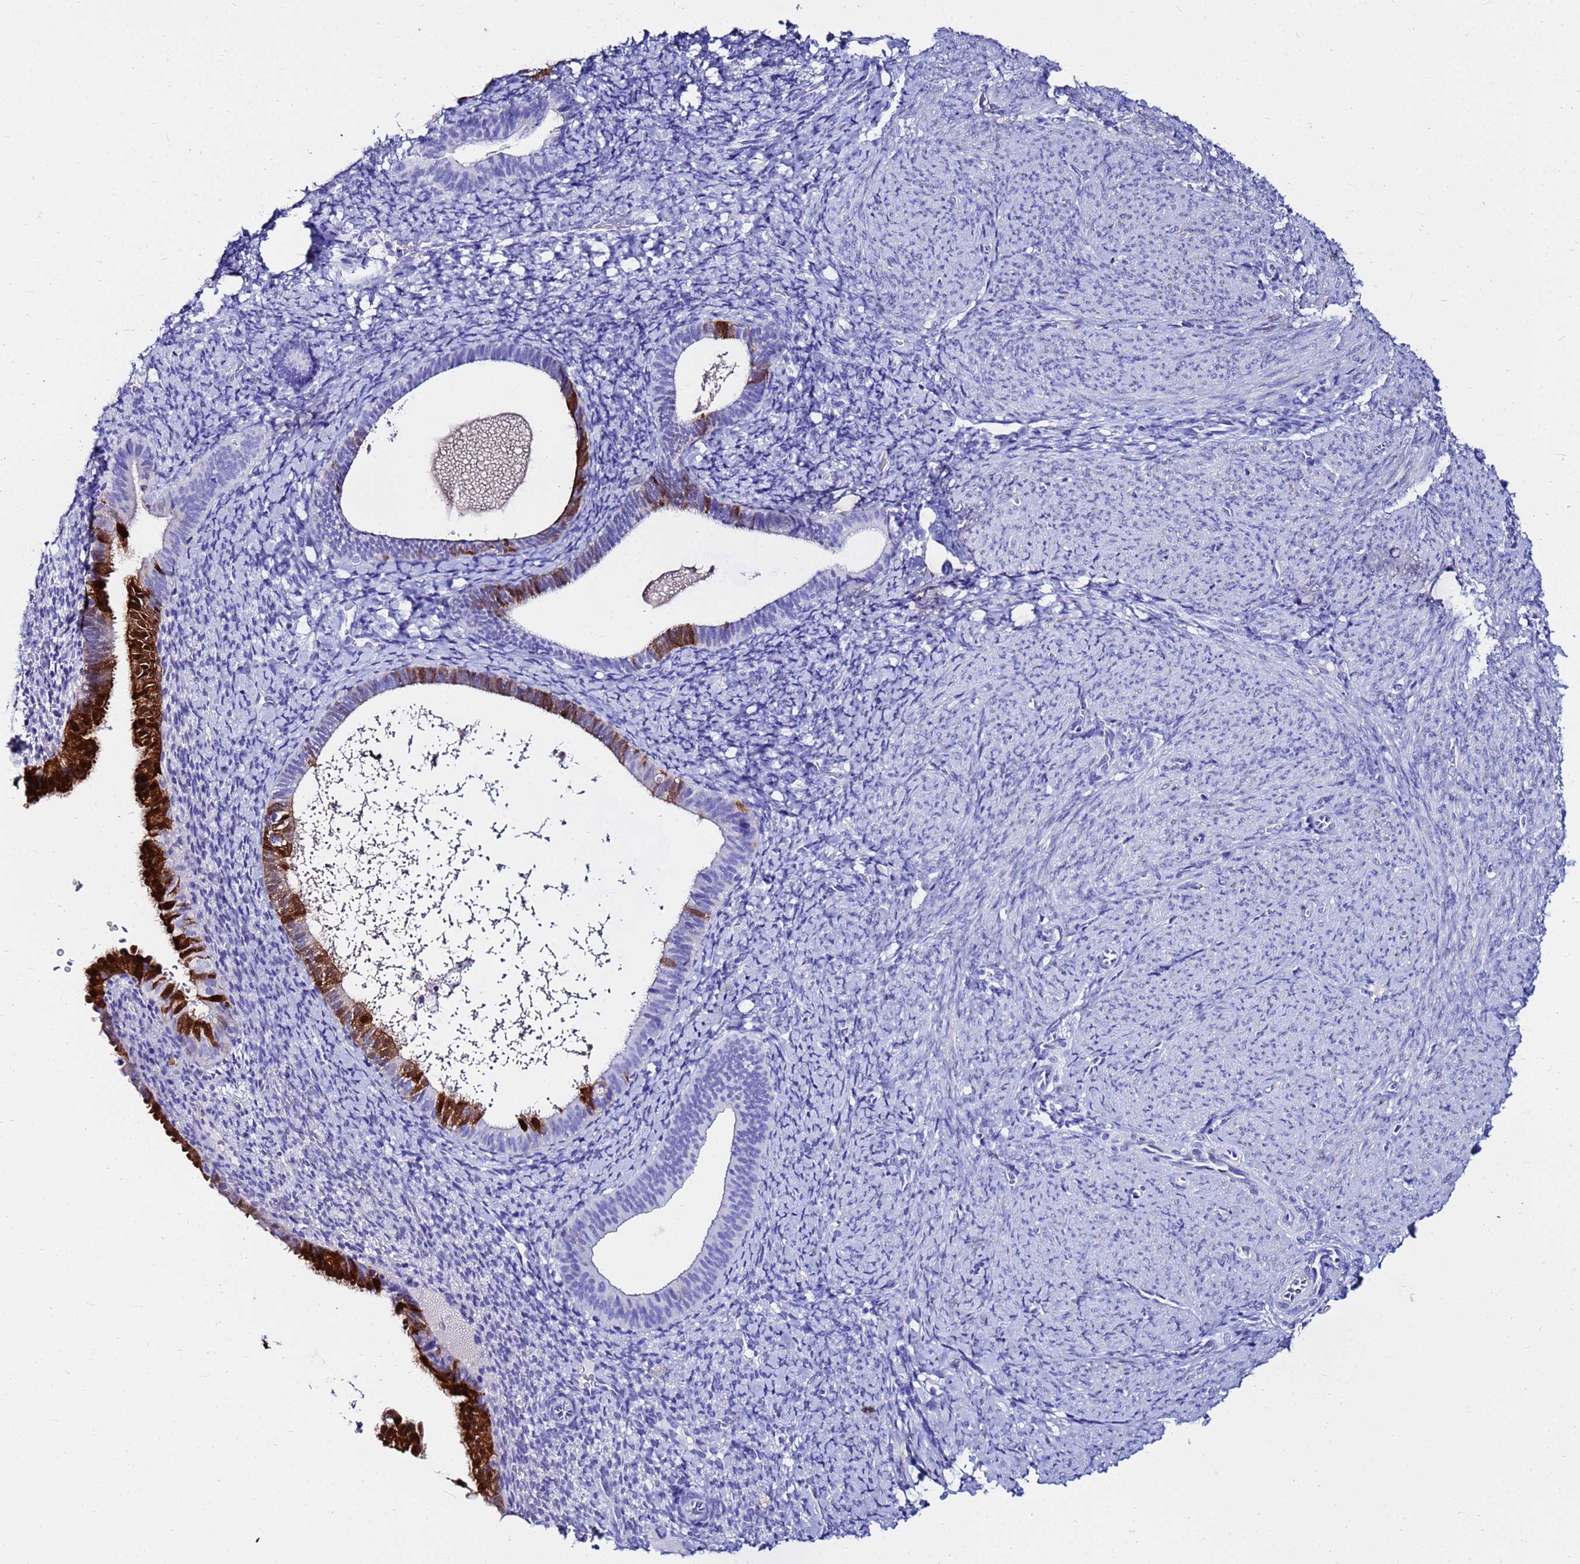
{"staining": {"intensity": "negative", "quantity": "none", "location": "none"}, "tissue": "endometrium", "cell_type": "Cells in endometrial stroma", "image_type": "normal", "snomed": [{"axis": "morphology", "description": "Normal tissue, NOS"}, {"axis": "topography", "description": "Endometrium"}], "caption": "An immunohistochemistry image of unremarkable endometrium is shown. There is no staining in cells in endometrial stroma of endometrium.", "gene": "PPP1R14C", "patient": {"sex": "female", "age": 65}}